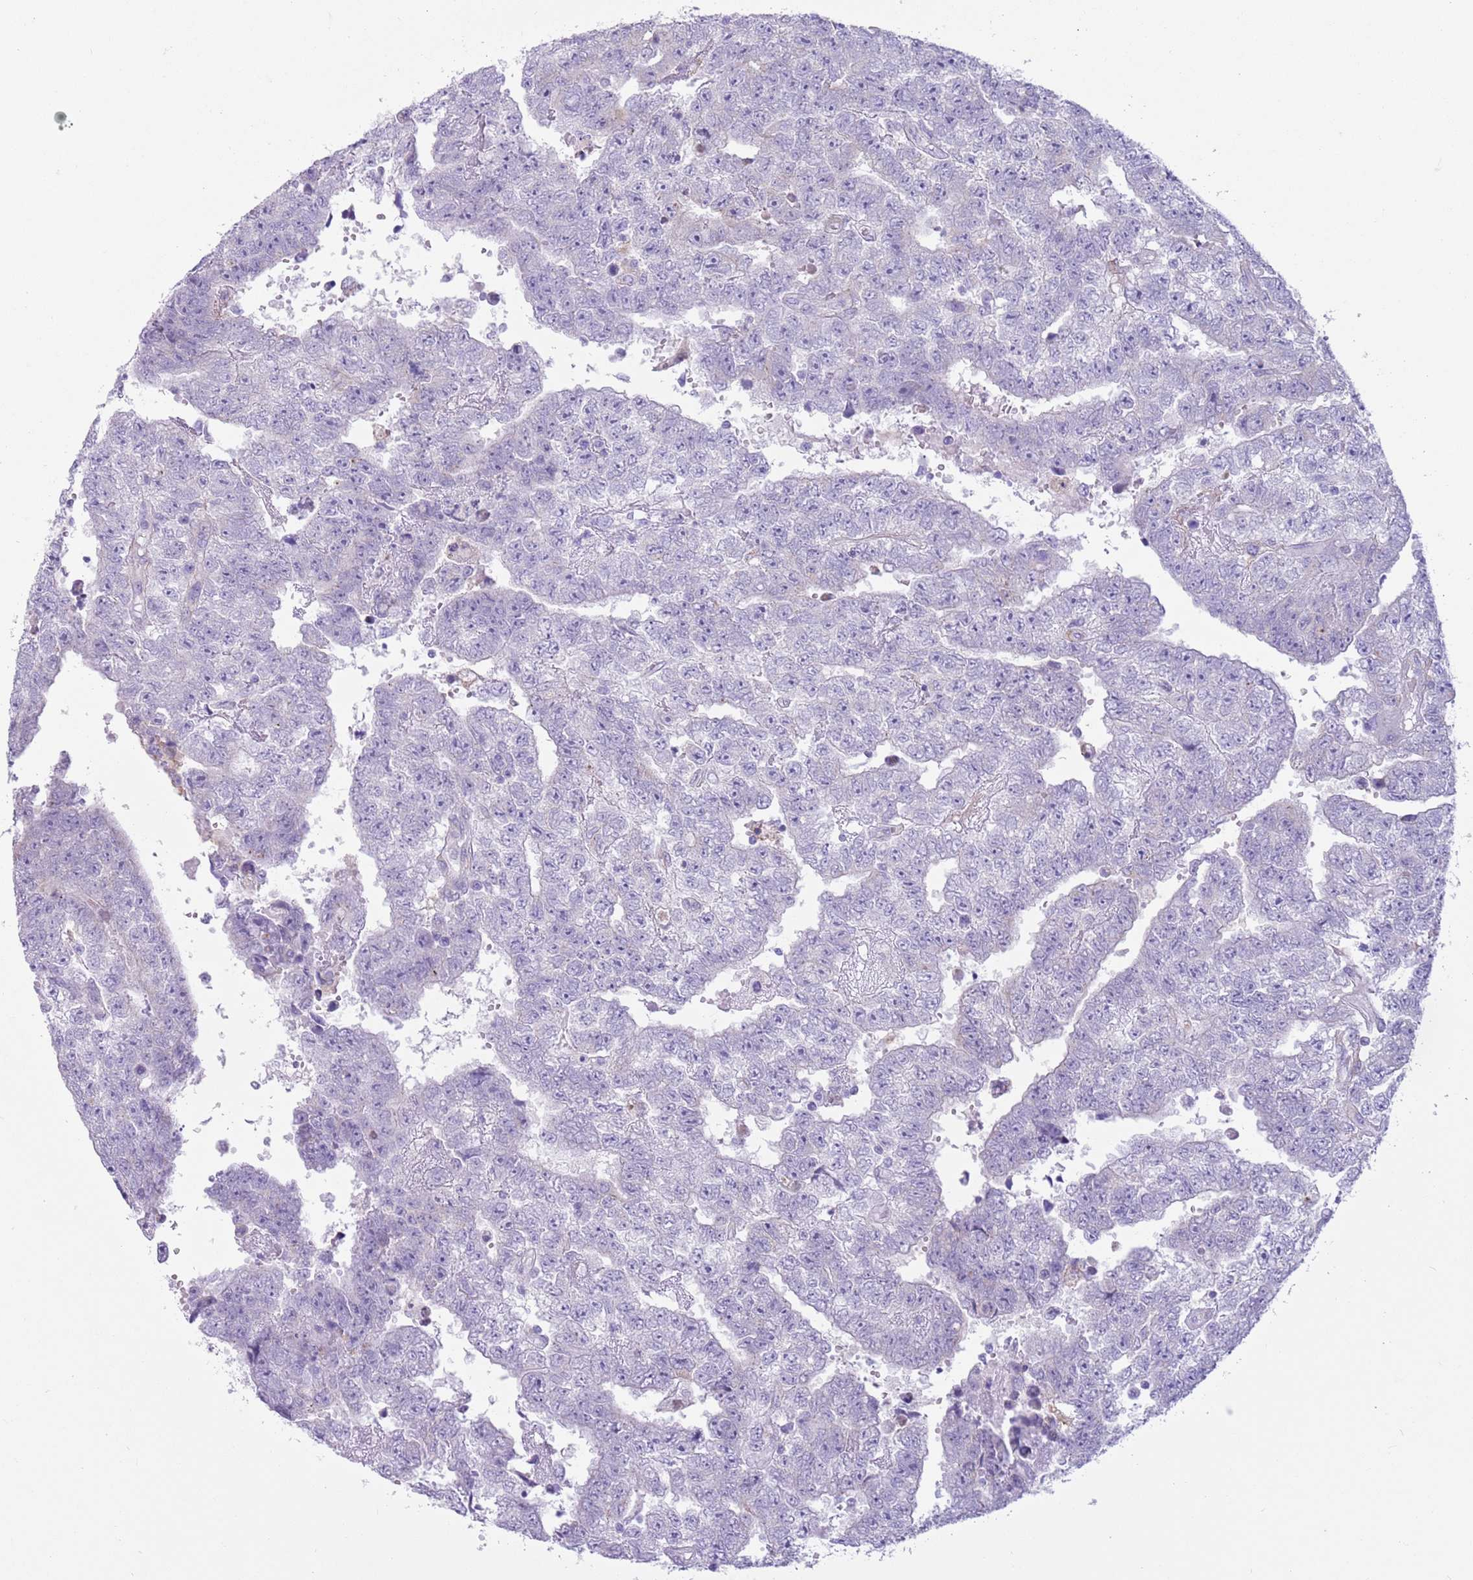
{"staining": {"intensity": "negative", "quantity": "none", "location": "none"}, "tissue": "testis cancer", "cell_type": "Tumor cells", "image_type": "cancer", "snomed": [{"axis": "morphology", "description": "Carcinoma, Embryonal, NOS"}, {"axis": "topography", "description": "Testis"}], "caption": "High power microscopy image of an immunohistochemistry (IHC) photomicrograph of testis embryonal carcinoma, revealing no significant expression in tumor cells.", "gene": "SNX6", "patient": {"sex": "male", "age": 25}}